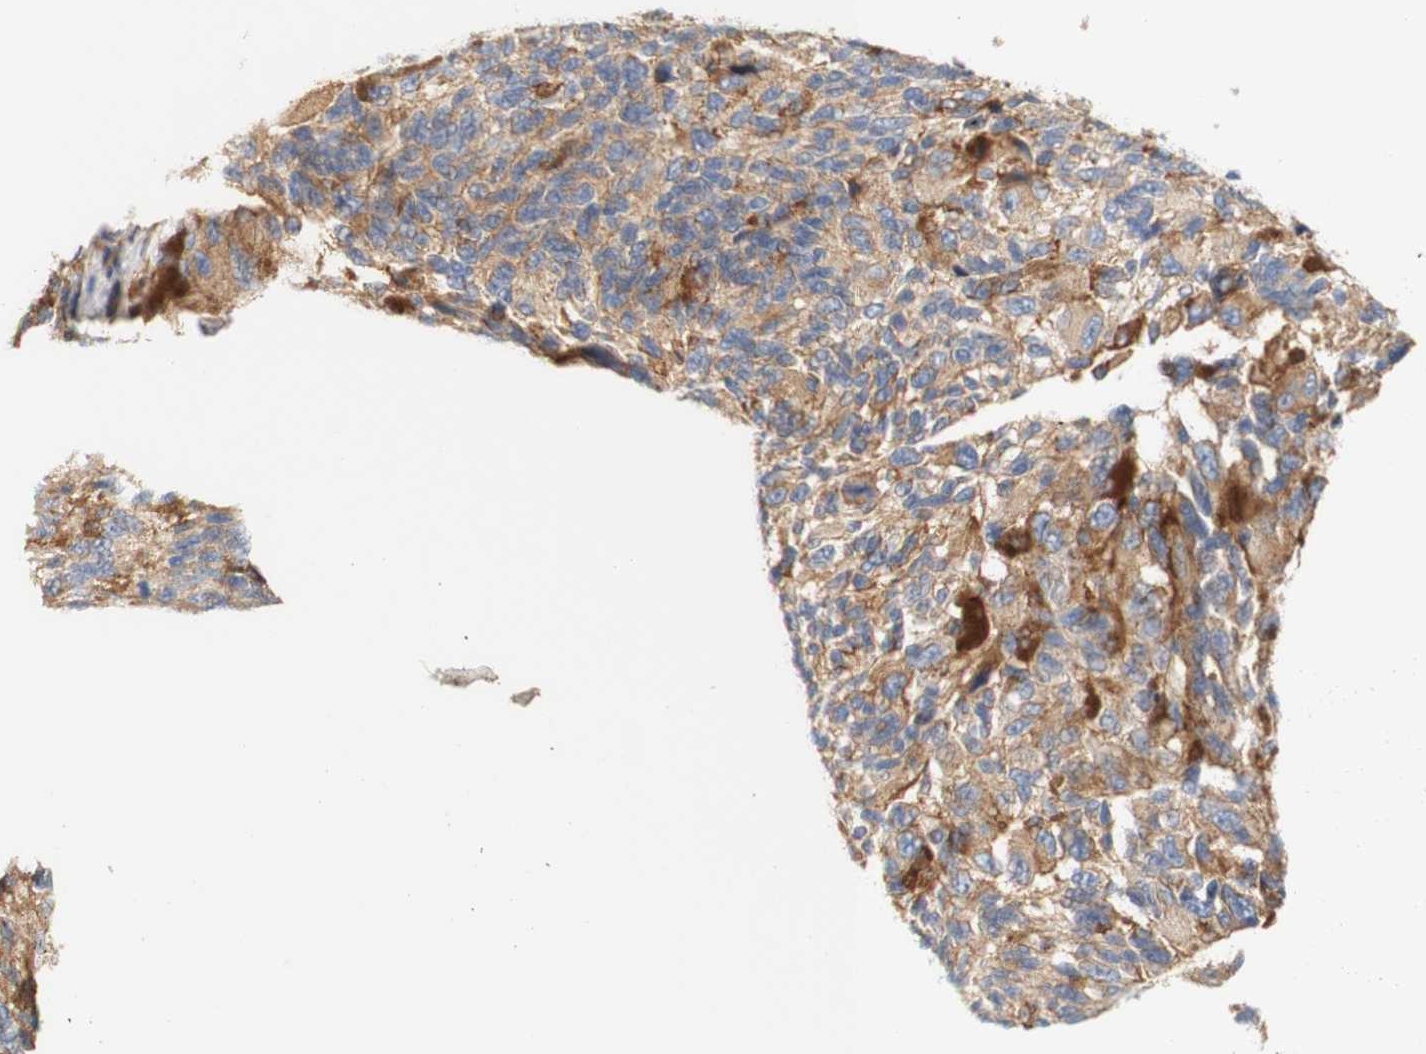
{"staining": {"intensity": "moderate", "quantity": ">75%", "location": "cytoplasmic/membranous"}, "tissue": "melanoma", "cell_type": "Tumor cells", "image_type": "cancer", "snomed": [{"axis": "morphology", "description": "Malignant melanoma, NOS"}, {"axis": "topography", "description": "Skin"}], "caption": "Melanoma stained with immunohistochemistry (IHC) demonstrates moderate cytoplasmic/membranous staining in approximately >75% of tumor cells.", "gene": "PCDH7", "patient": {"sex": "female", "age": 73}}